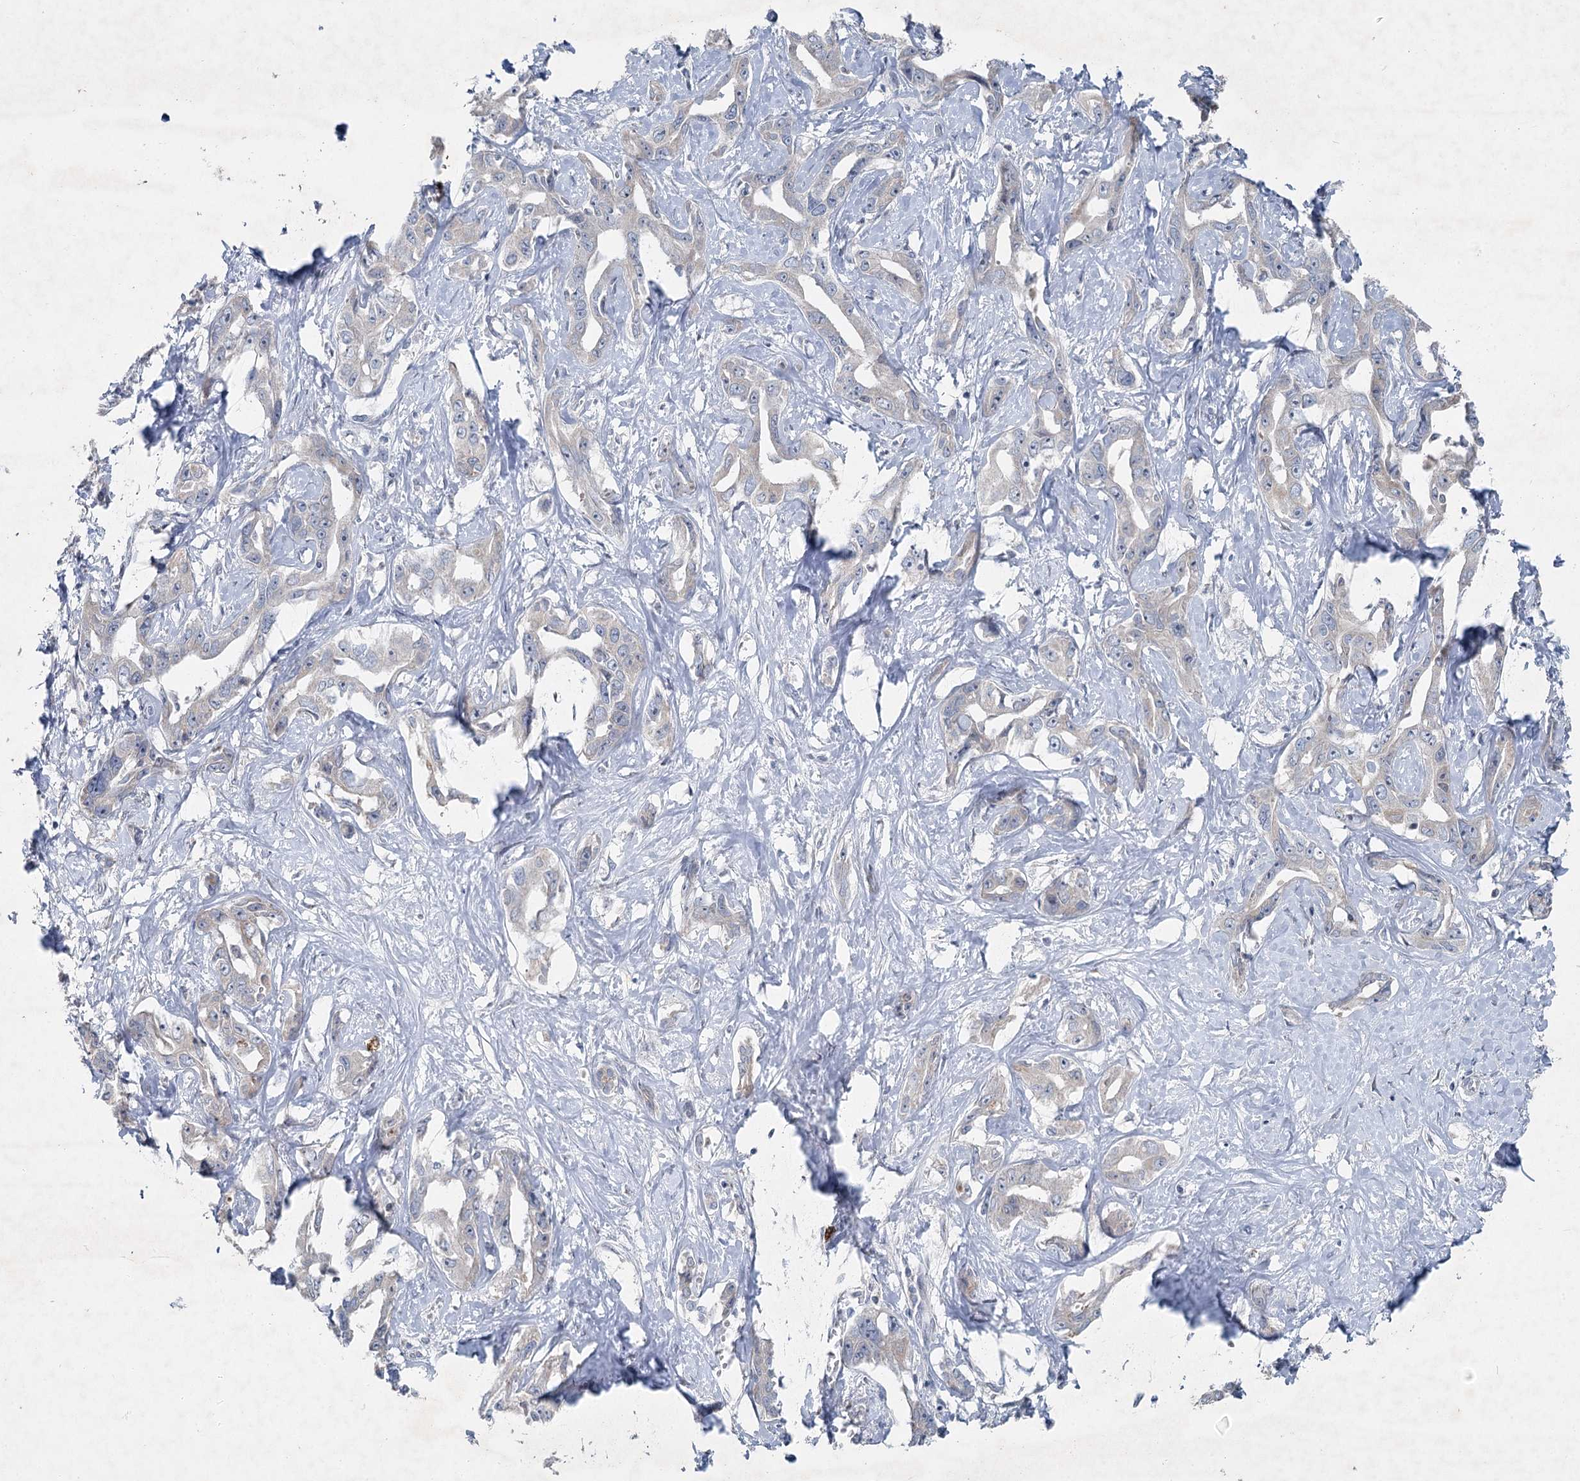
{"staining": {"intensity": "negative", "quantity": "none", "location": "none"}, "tissue": "liver cancer", "cell_type": "Tumor cells", "image_type": "cancer", "snomed": [{"axis": "morphology", "description": "Cholangiocarcinoma"}, {"axis": "topography", "description": "Liver"}], "caption": "Immunohistochemistry (IHC) of human cholangiocarcinoma (liver) shows no staining in tumor cells.", "gene": "PLA2G12A", "patient": {"sex": "male", "age": 59}}